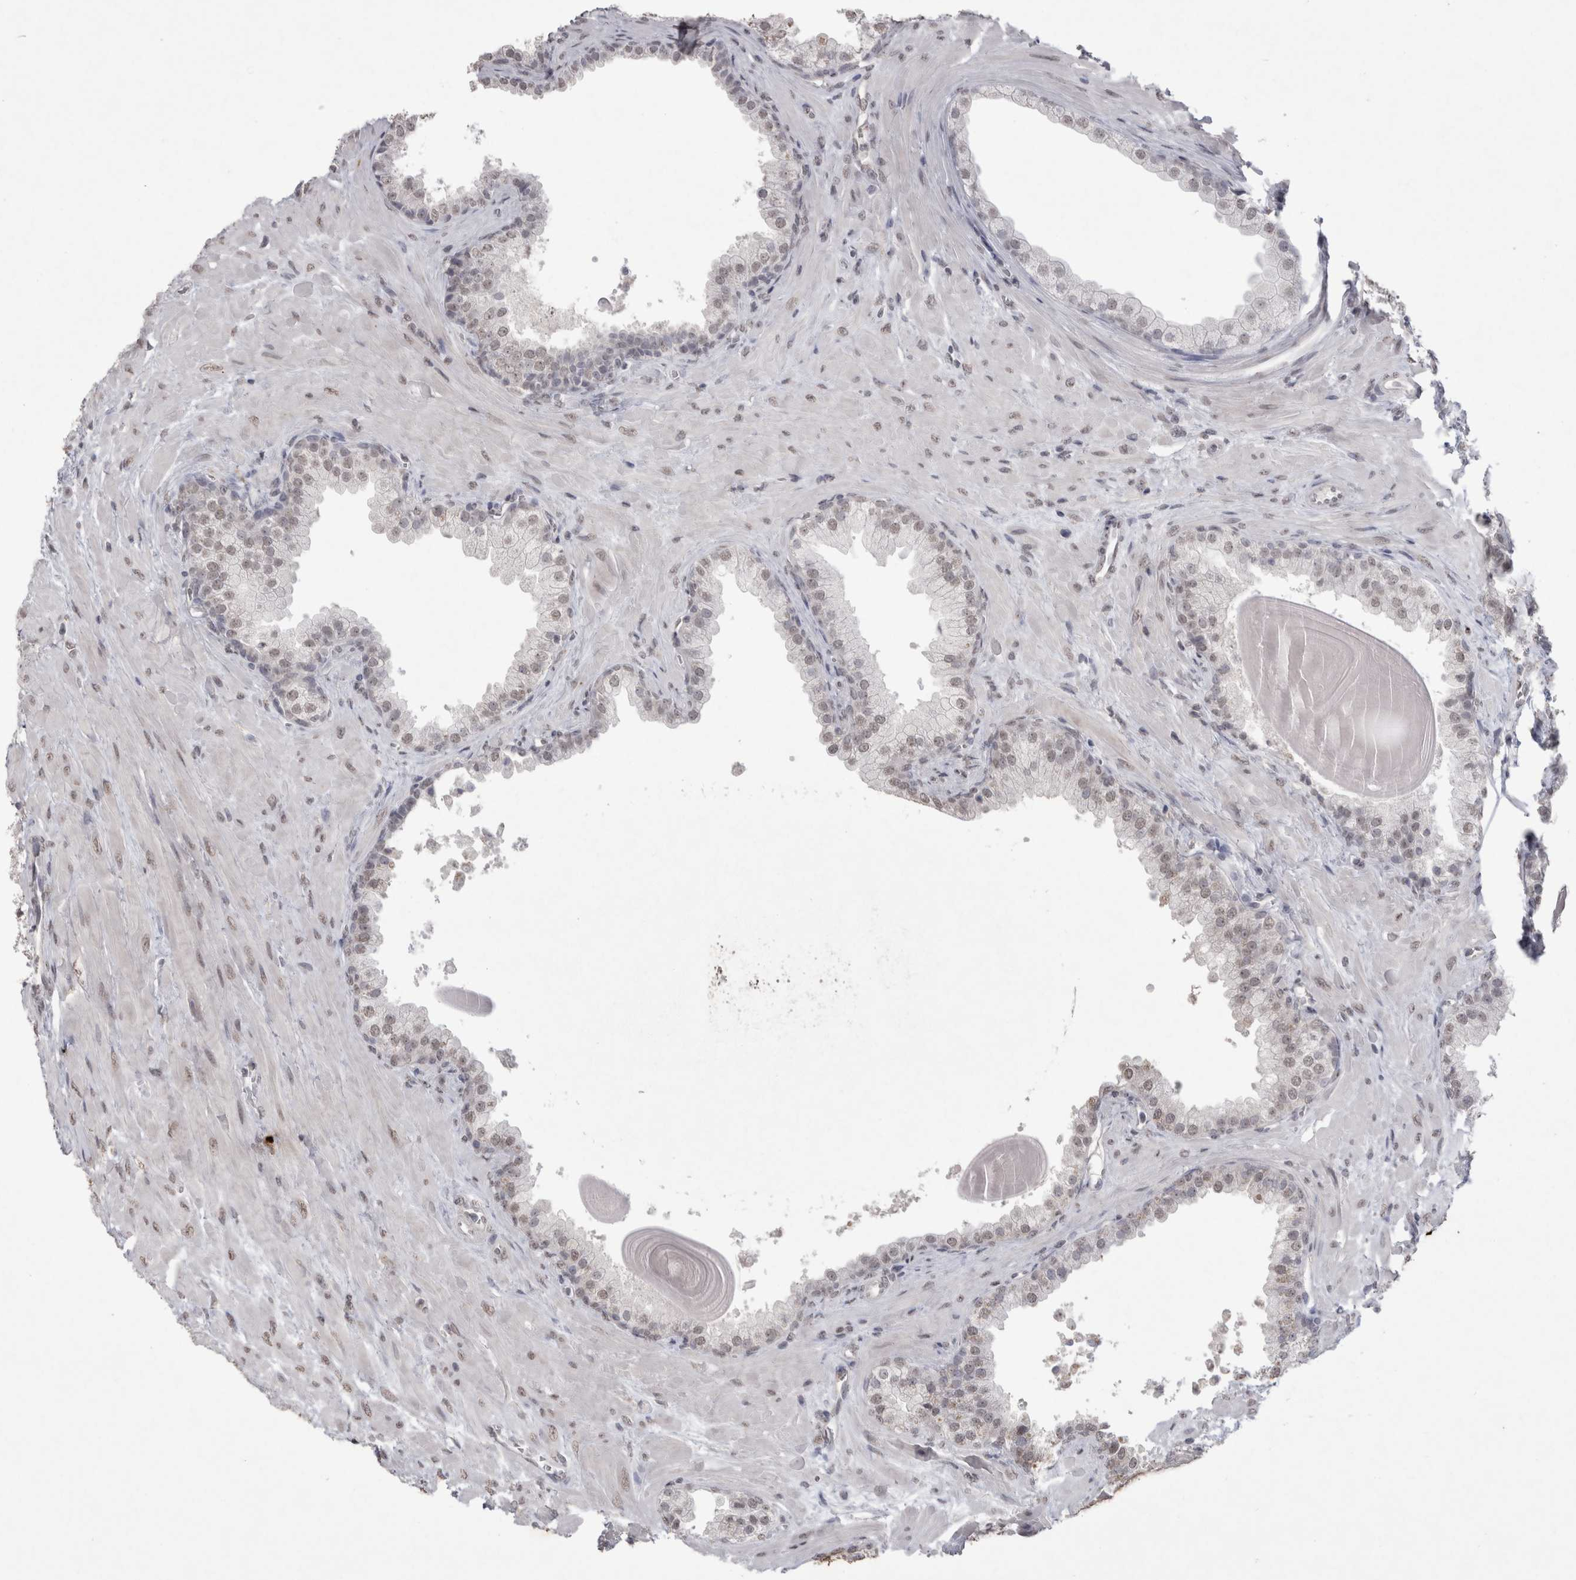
{"staining": {"intensity": "negative", "quantity": "none", "location": "none"}, "tissue": "prostate", "cell_type": "Glandular cells", "image_type": "normal", "snomed": [{"axis": "morphology", "description": "Normal tissue, NOS"}, {"axis": "topography", "description": "Prostate"}], "caption": "Human prostate stained for a protein using immunohistochemistry (IHC) reveals no expression in glandular cells.", "gene": "DDX4", "patient": {"sex": "male", "age": 48}}